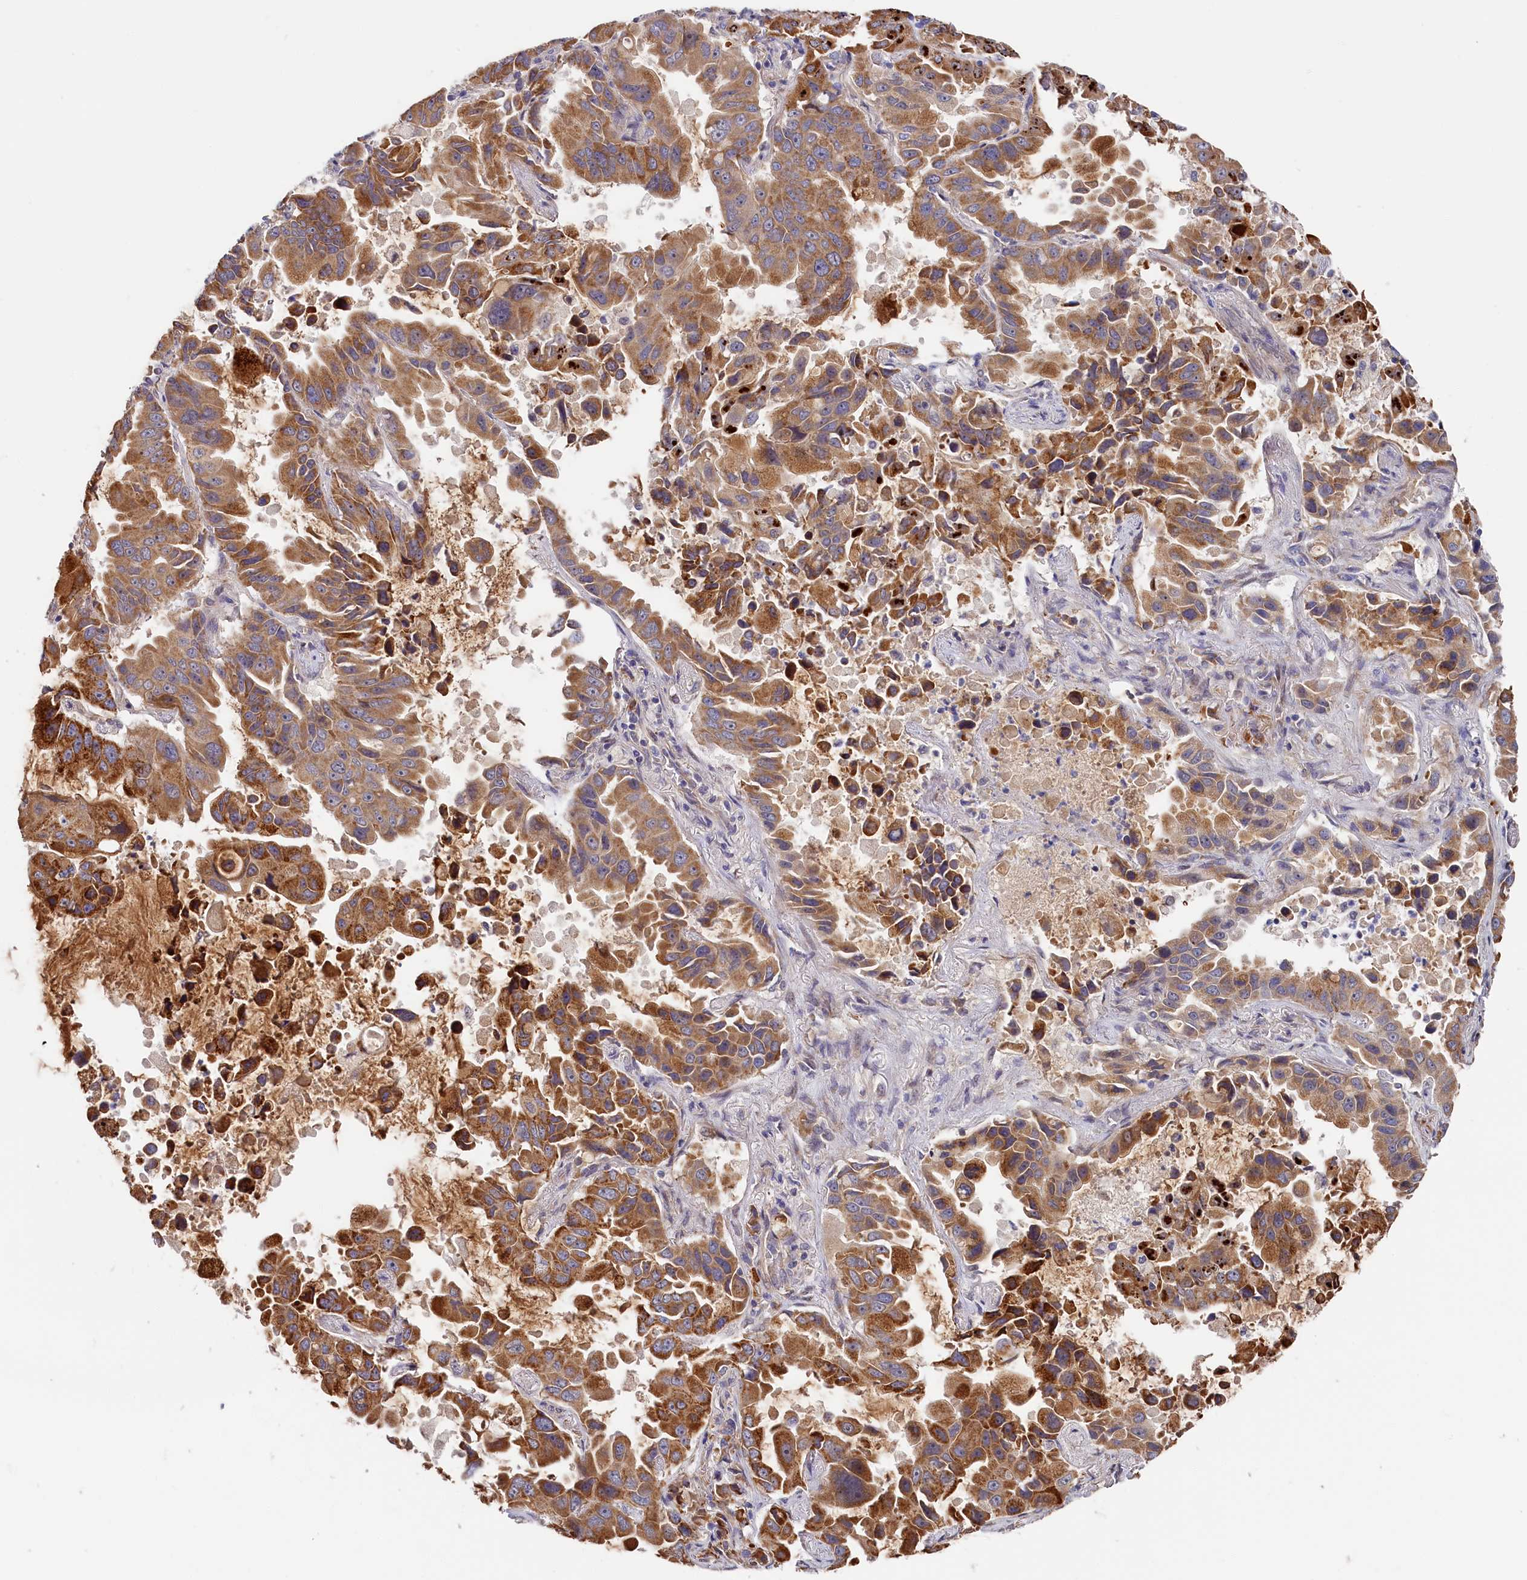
{"staining": {"intensity": "moderate", "quantity": ">75%", "location": "cytoplasmic/membranous"}, "tissue": "lung cancer", "cell_type": "Tumor cells", "image_type": "cancer", "snomed": [{"axis": "morphology", "description": "Adenocarcinoma, NOS"}, {"axis": "topography", "description": "Lung"}], "caption": "A high-resolution image shows immunohistochemistry (IHC) staining of lung cancer, which exhibits moderate cytoplasmic/membranous expression in about >75% of tumor cells.", "gene": "CEP44", "patient": {"sex": "male", "age": 64}}